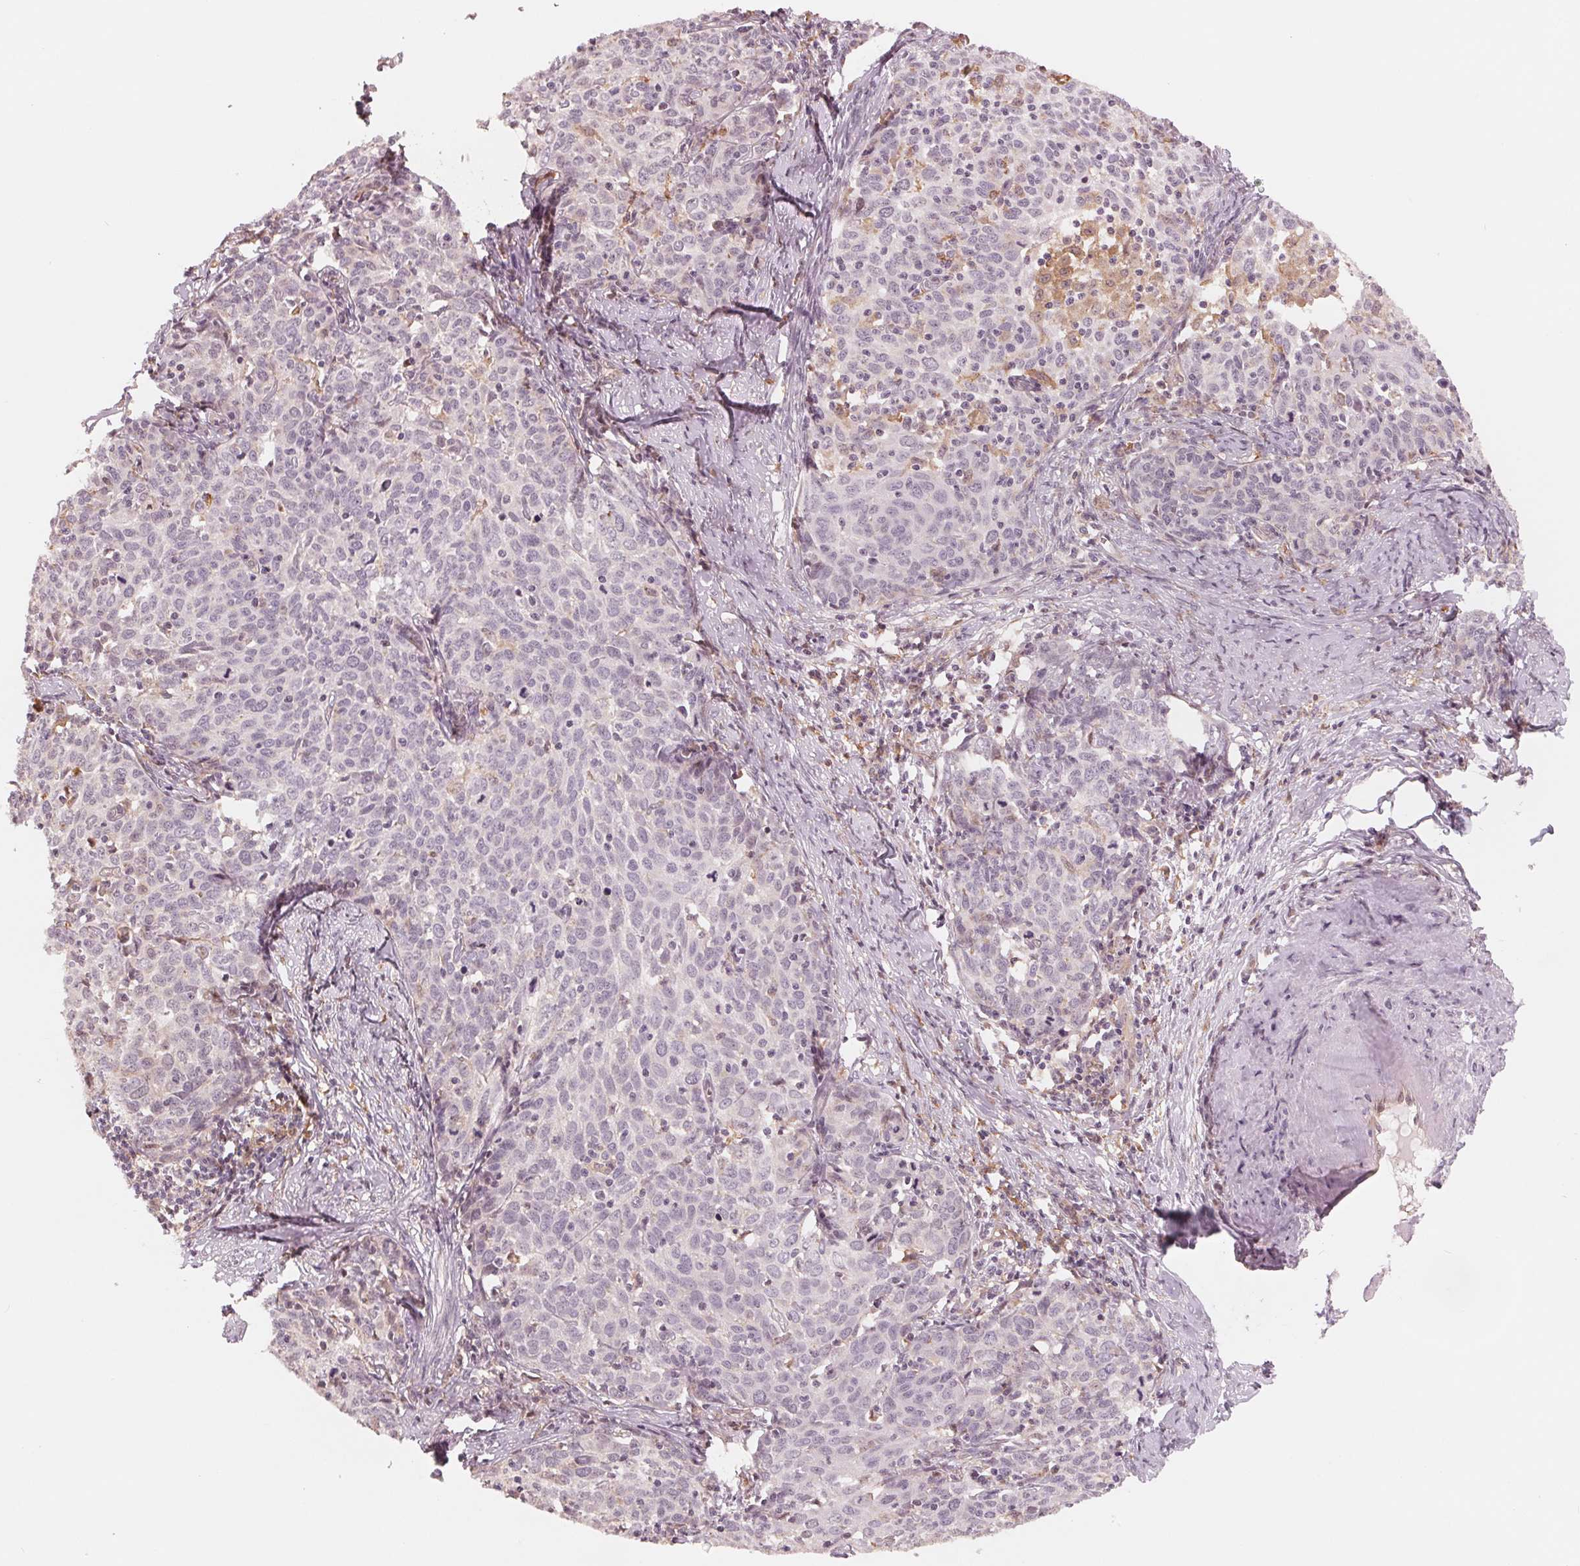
{"staining": {"intensity": "negative", "quantity": "none", "location": "none"}, "tissue": "cervical cancer", "cell_type": "Tumor cells", "image_type": "cancer", "snomed": [{"axis": "morphology", "description": "Squamous cell carcinoma, NOS"}, {"axis": "topography", "description": "Cervix"}], "caption": "Image shows no protein positivity in tumor cells of squamous cell carcinoma (cervical) tissue.", "gene": "IL9R", "patient": {"sex": "female", "age": 62}}